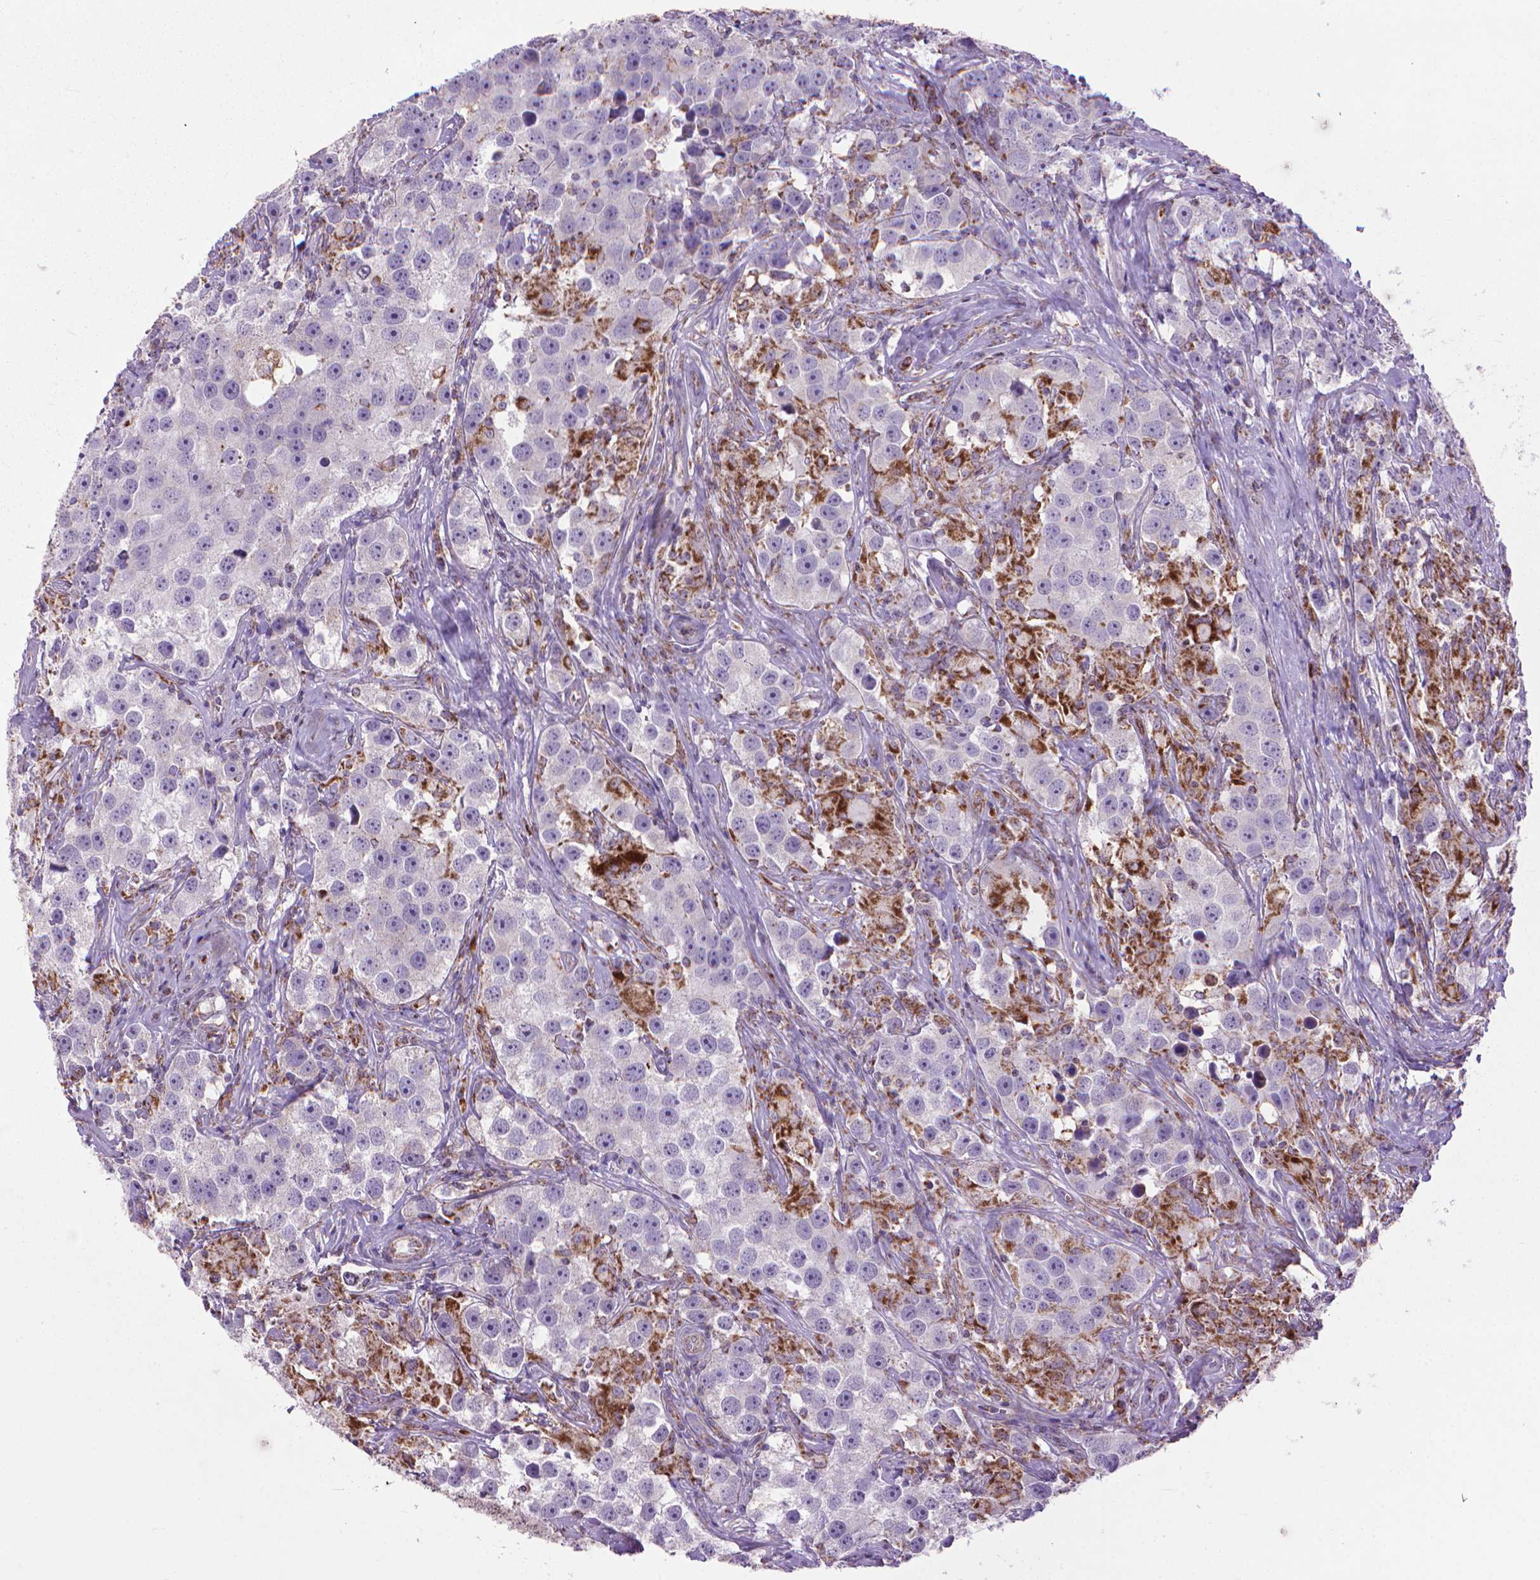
{"staining": {"intensity": "negative", "quantity": "none", "location": "none"}, "tissue": "testis cancer", "cell_type": "Tumor cells", "image_type": "cancer", "snomed": [{"axis": "morphology", "description": "Seminoma, NOS"}, {"axis": "topography", "description": "Testis"}], "caption": "Tumor cells are negative for protein expression in human testis cancer. (DAB (3,3'-diaminobenzidine) immunohistochemistry (IHC) with hematoxylin counter stain).", "gene": "VDAC1", "patient": {"sex": "male", "age": 49}}